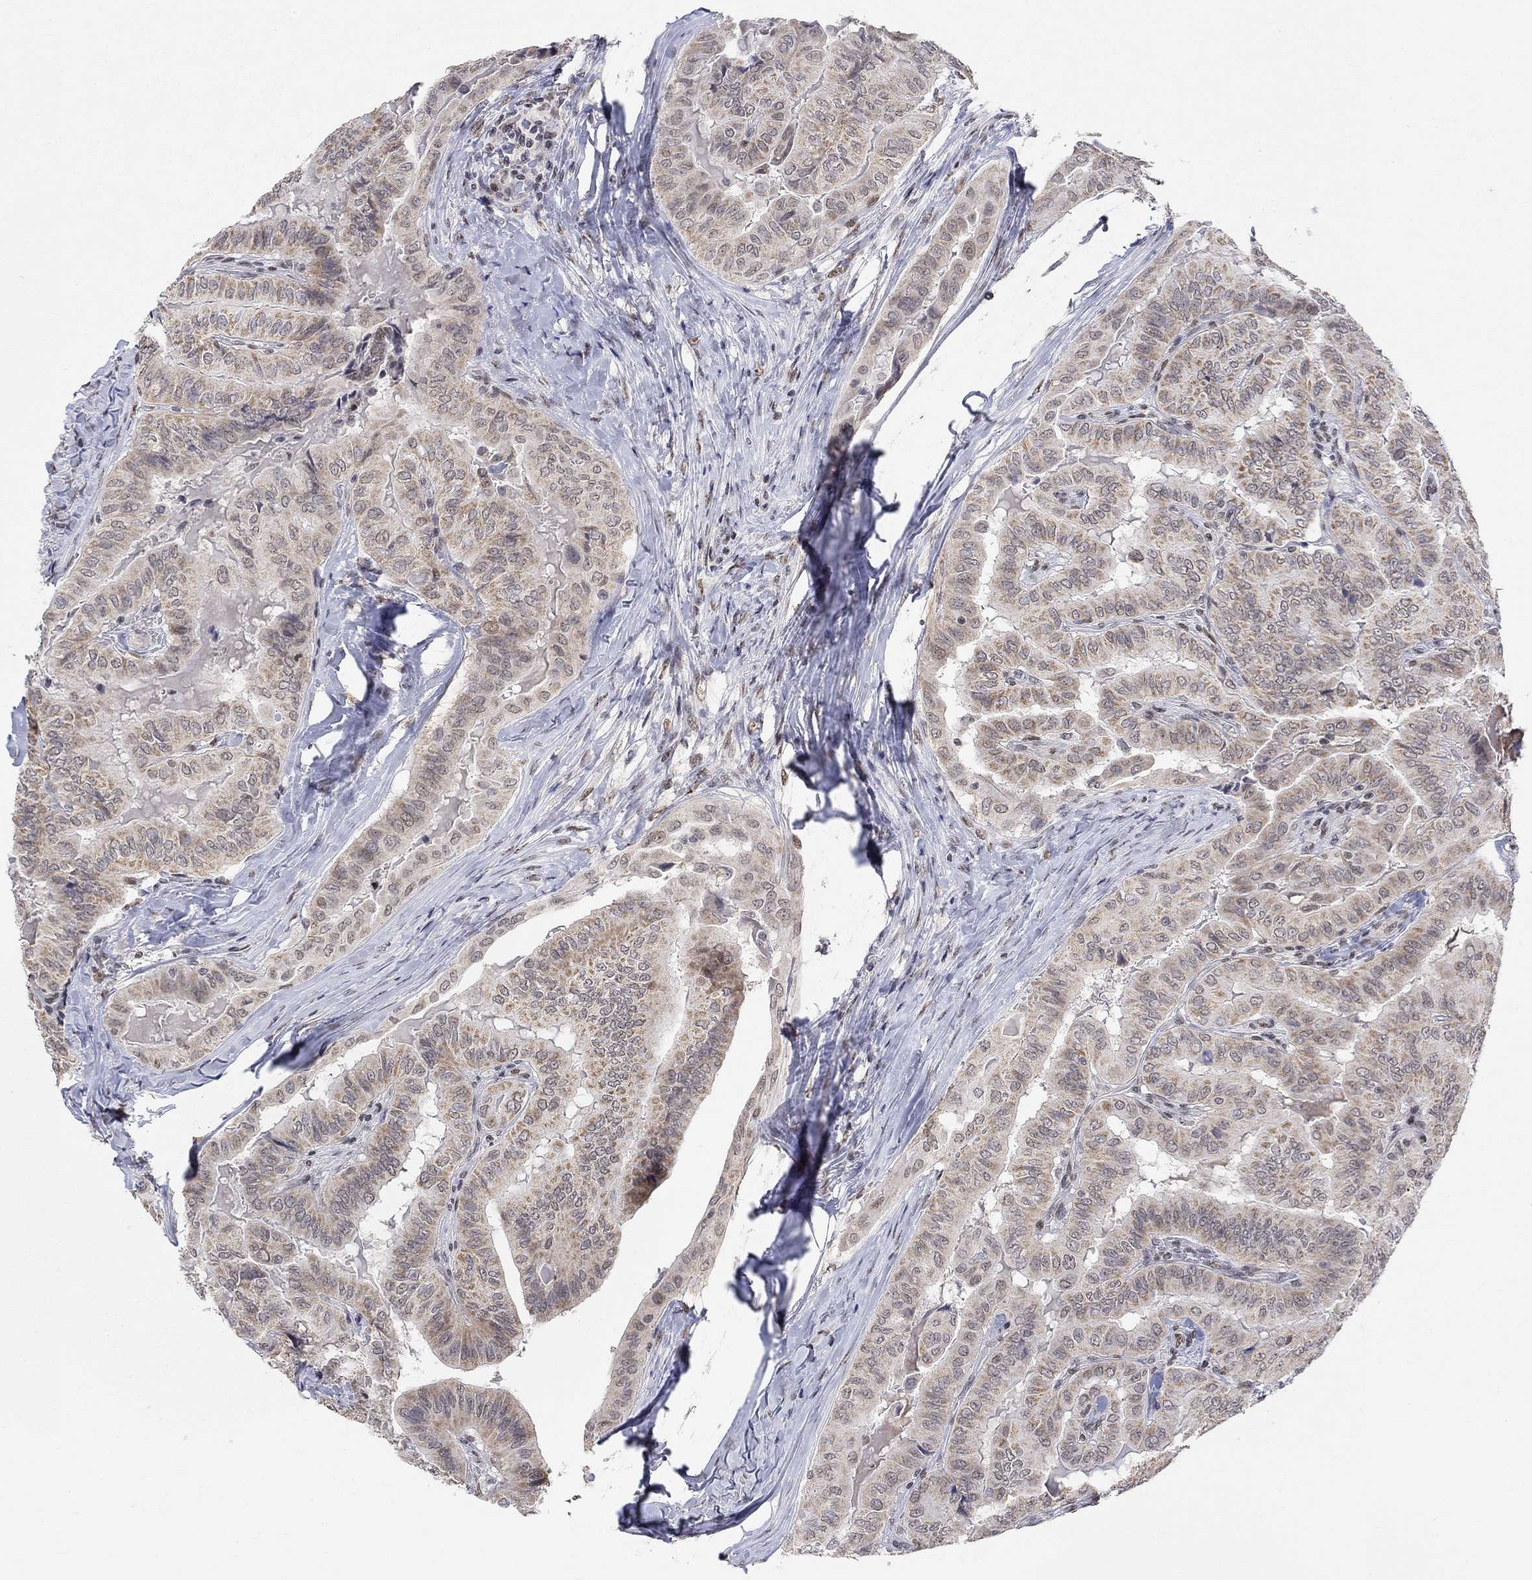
{"staining": {"intensity": "weak", "quantity": ">75%", "location": "cytoplasmic/membranous"}, "tissue": "thyroid cancer", "cell_type": "Tumor cells", "image_type": "cancer", "snomed": [{"axis": "morphology", "description": "Papillary adenocarcinoma, NOS"}, {"axis": "topography", "description": "Thyroid gland"}], "caption": "Immunohistochemical staining of human thyroid cancer (papillary adenocarcinoma) displays low levels of weak cytoplasmic/membranous positivity in about >75% of tumor cells.", "gene": "KLF12", "patient": {"sex": "female", "age": 68}}